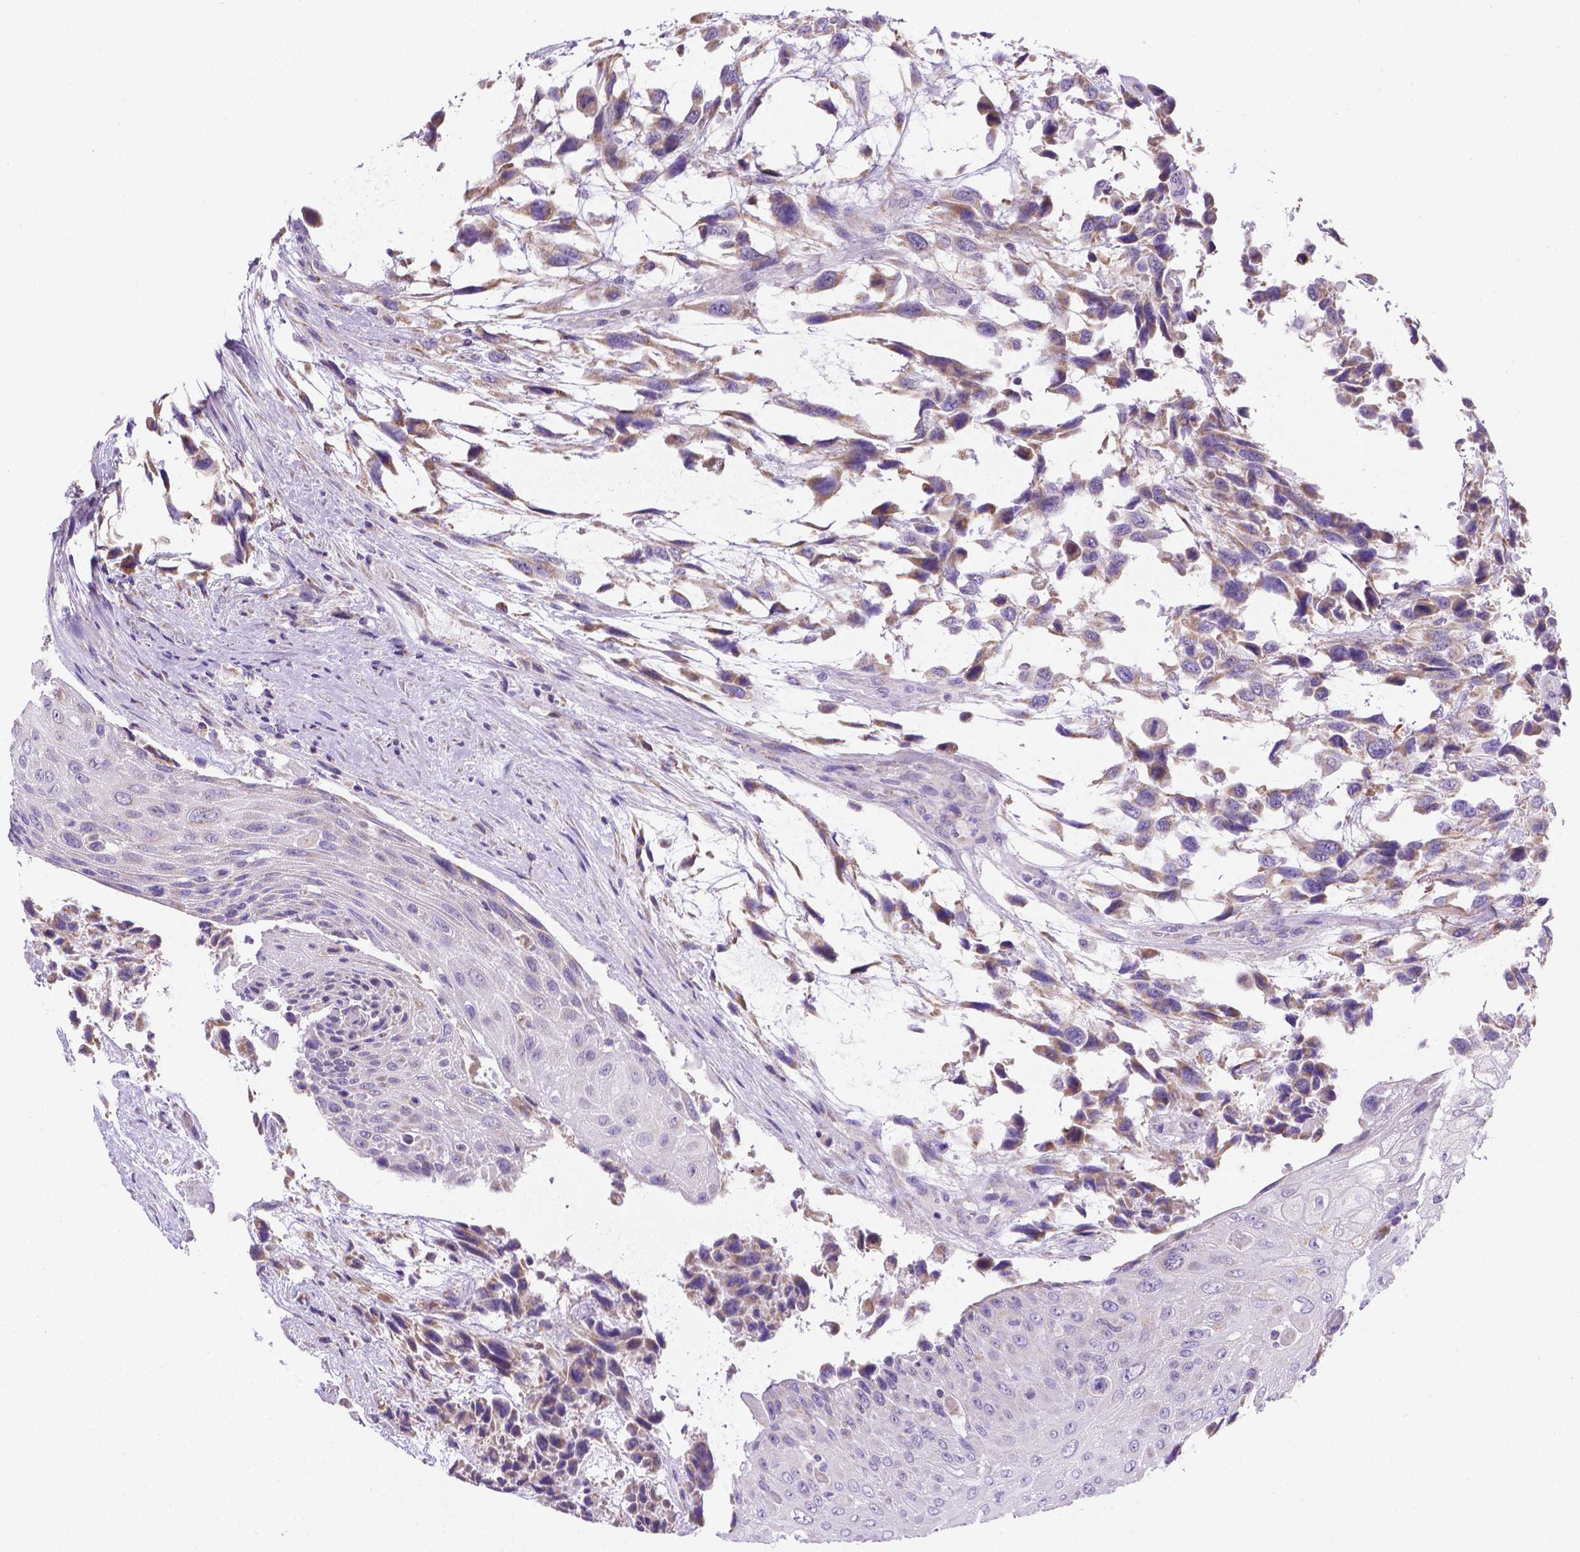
{"staining": {"intensity": "weak", "quantity": "25%-75%", "location": "cytoplasmic/membranous"}, "tissue": "urothelial cancer", "cell_type": "Tumor cells", "image_type": "cancer", "snomed": [{"axis": "morphology", "description": "Urothelial carcinoma, High grade"}, {"axis": "topography", "description": "Urinary bladder"}], "caption": "A micrograph of human urothelial cancer stained for a protein exhibits weak cytoplasmic/membranous brown staining in tumor cells.", "gene": "CSPG5", "patient": {"sex": "female", "age": 70}}